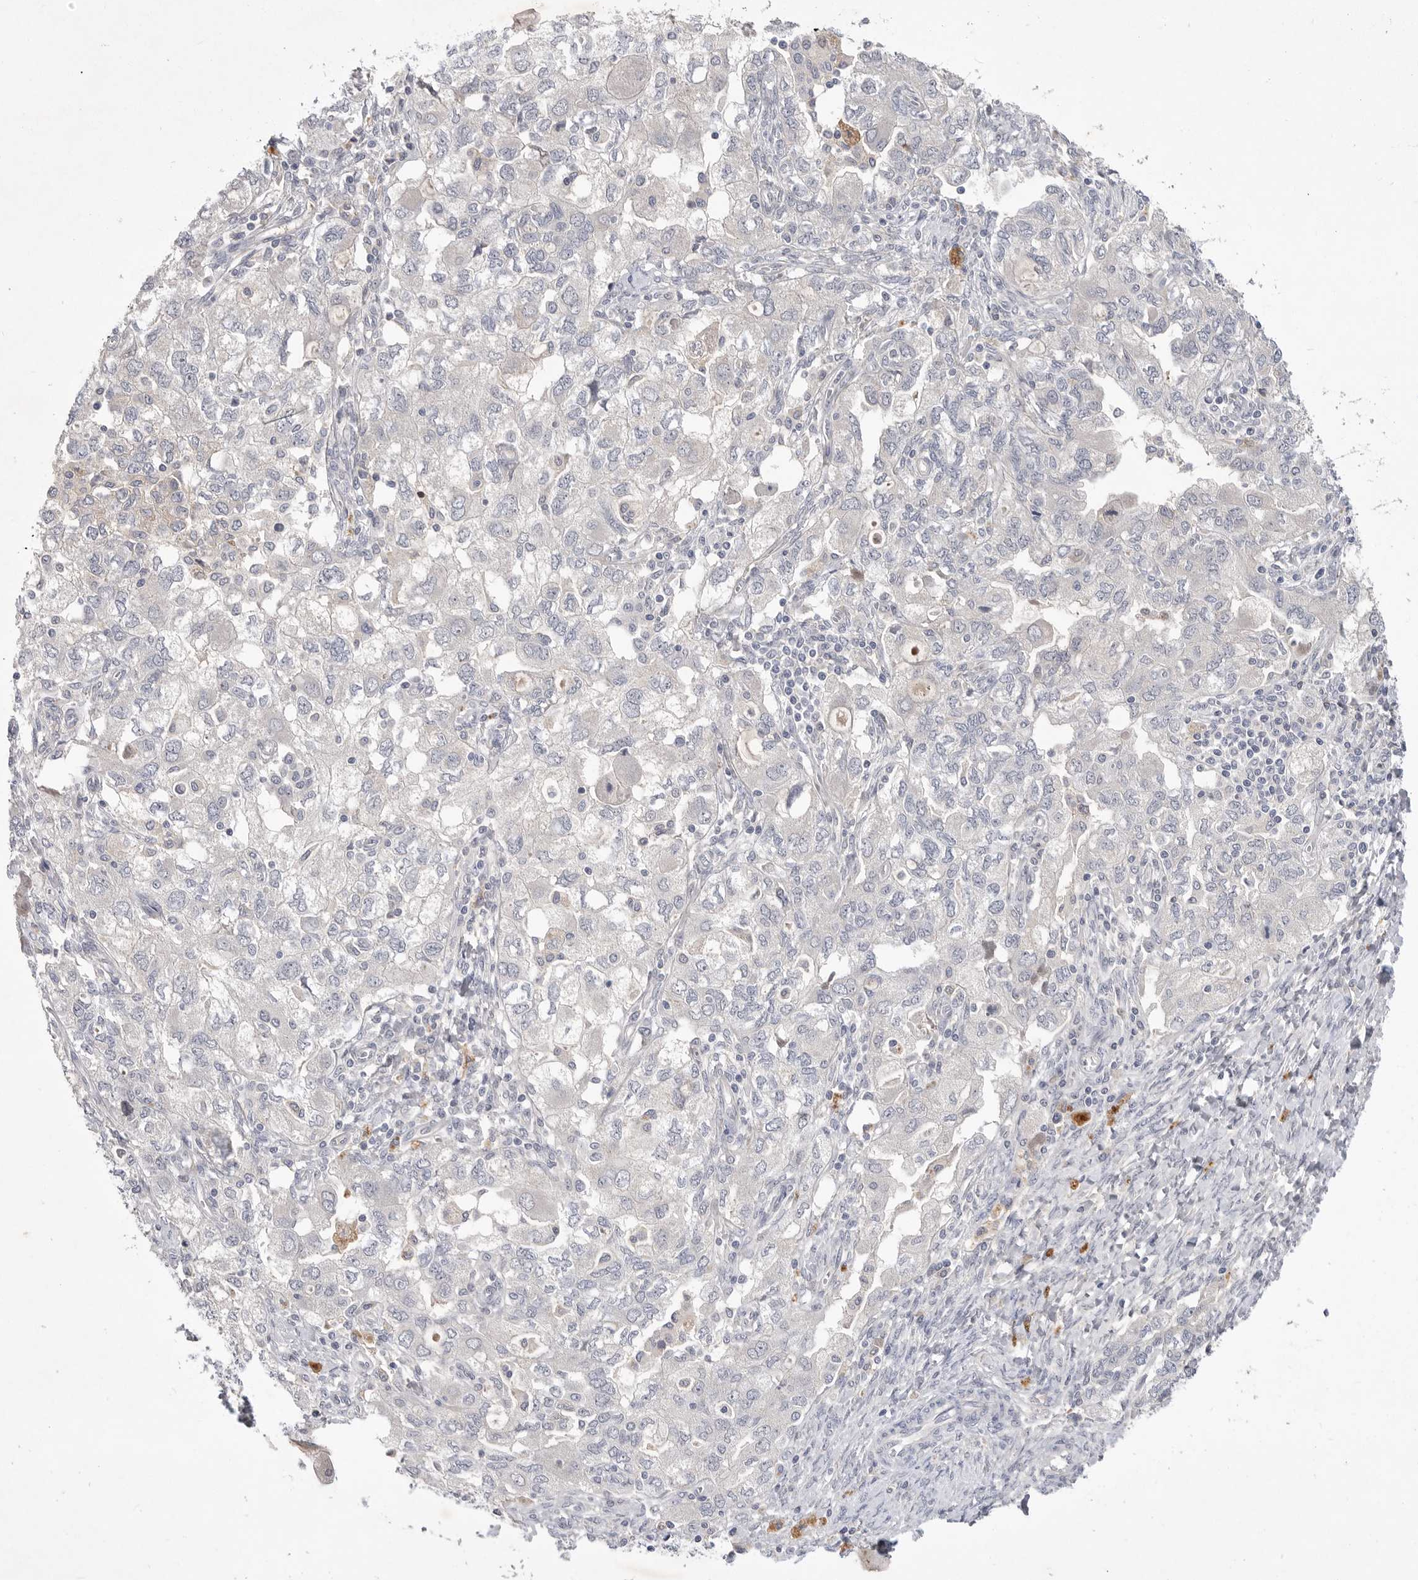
{"staining": {"intensity": "negative", "quantity": "none", "location": "none"}, "tissue": "ovarian cancer", "cell_type": "Tumor cells", "image_type": "cancer", "snomed": [{"axis": "morphology", "description": "Carcinoma, NOS"}, {"axis": "morphology", "description": "Cystadenocarcinoma, serous, NOS"}, {"axis": "topography", "description": "Ovary"}], "caption": "High magnification brightfield microscopy of ovarian carcinoma stained with DAB (brown) and counterstained with hematoxylin (blue): tumor cells show no significant expression.", "gene": "ITGAD", "patient": {"sex": "female", "age": 69}}